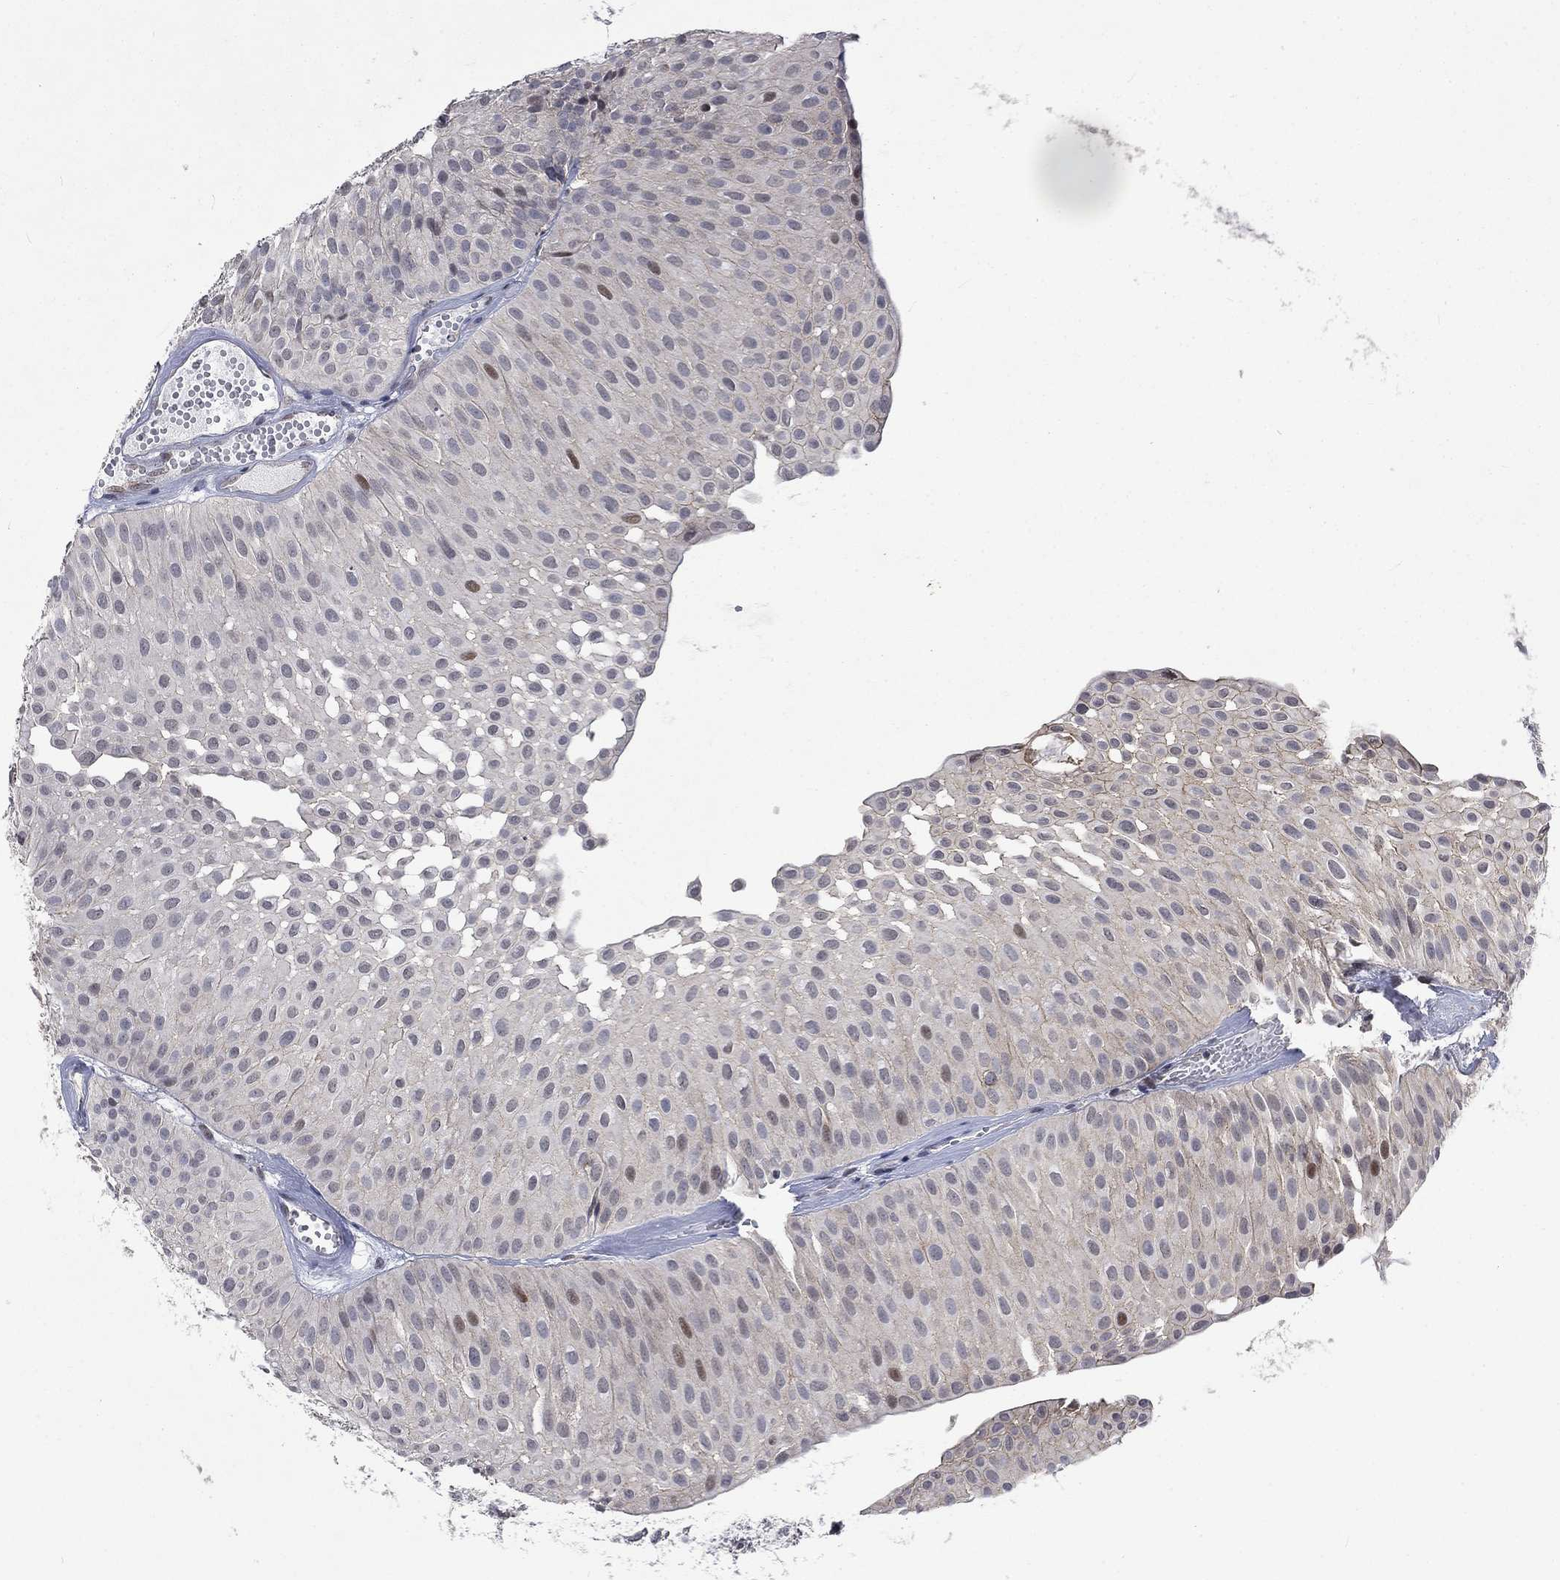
{"staining": {"intensity": "weak", "quantity": "<25%", "location": "nuclear"}, "tissue": "urothelial cancer", "cell_type": "Tumor cells", "image_type": "cancer", "snomed": [{"axis": "morphology", "description": "Urothelial carcinoma, Low grade"}, {"axis": "topography", "description": "Urinary bladder"}], "caption": "This is an IHC micrograph of human urothelial cancer. There is no staining in tumor cells.", "gene": "PPP1R9A", "patient": {"sex": "male", "age": 64}}